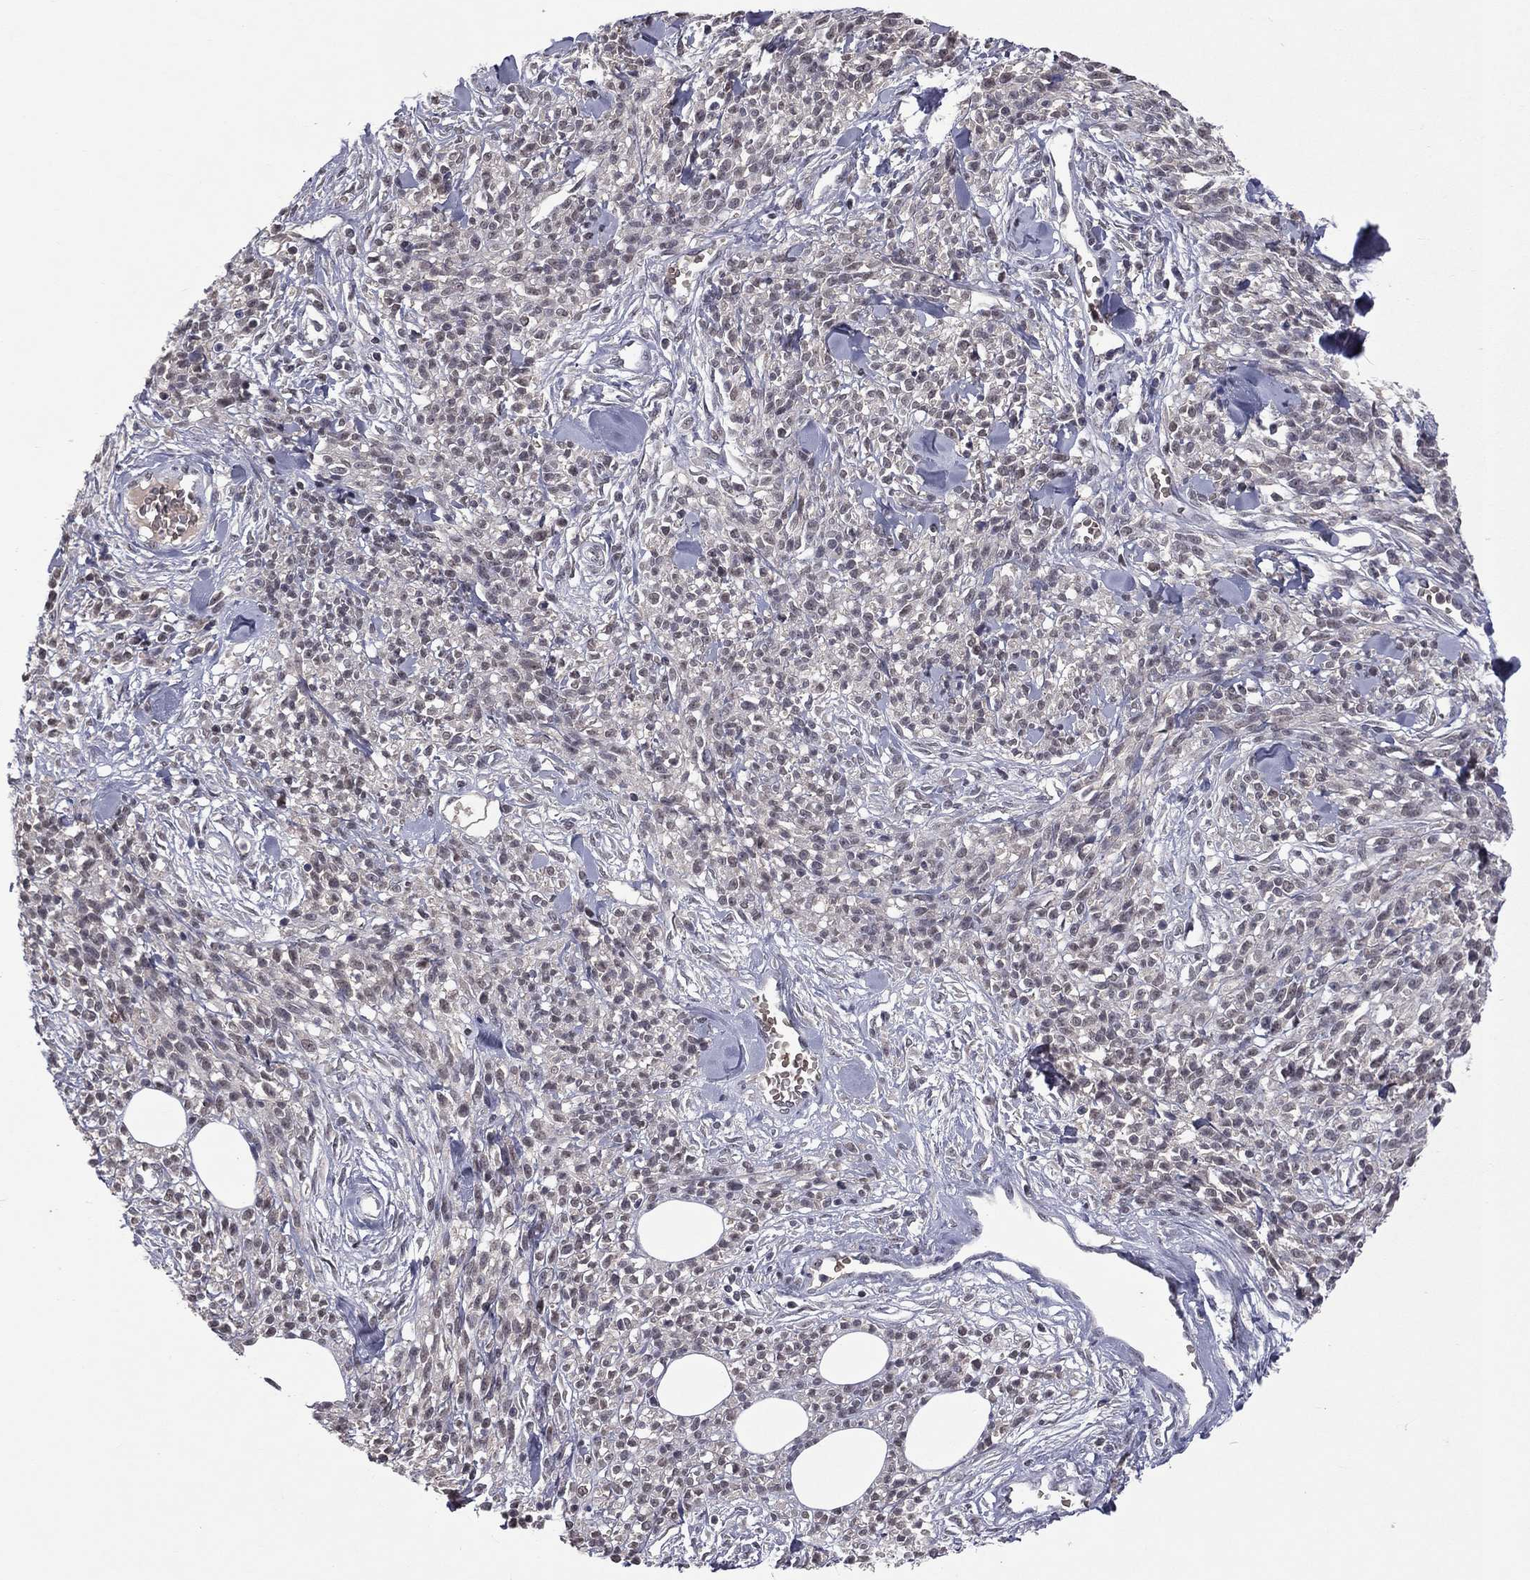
{"staining": {"intensity": "negative", "quantity": "none", "location": "none"}, "tissue": "melanoma", "cell_type": "Tumor cells", "image_type": "cancer", "snomed": [{"axis": "morphology", "description": "Malignant melanoma, NOS"}, {"axis": "topography", "description": "Skin"}, {"axis": "topography", "description": "Skin of trunk"}], "caption": "Immunohistochemistry micrograph of neoplastic tissue: human melanoma stained with DAB exhibits no significant protein positivity in tumor cells. (DAB immunohistochemistry (IHC) with hematoxylin counter stain).", "gene": "DSG4", "patient": {"sex": "male", "age": 74}}